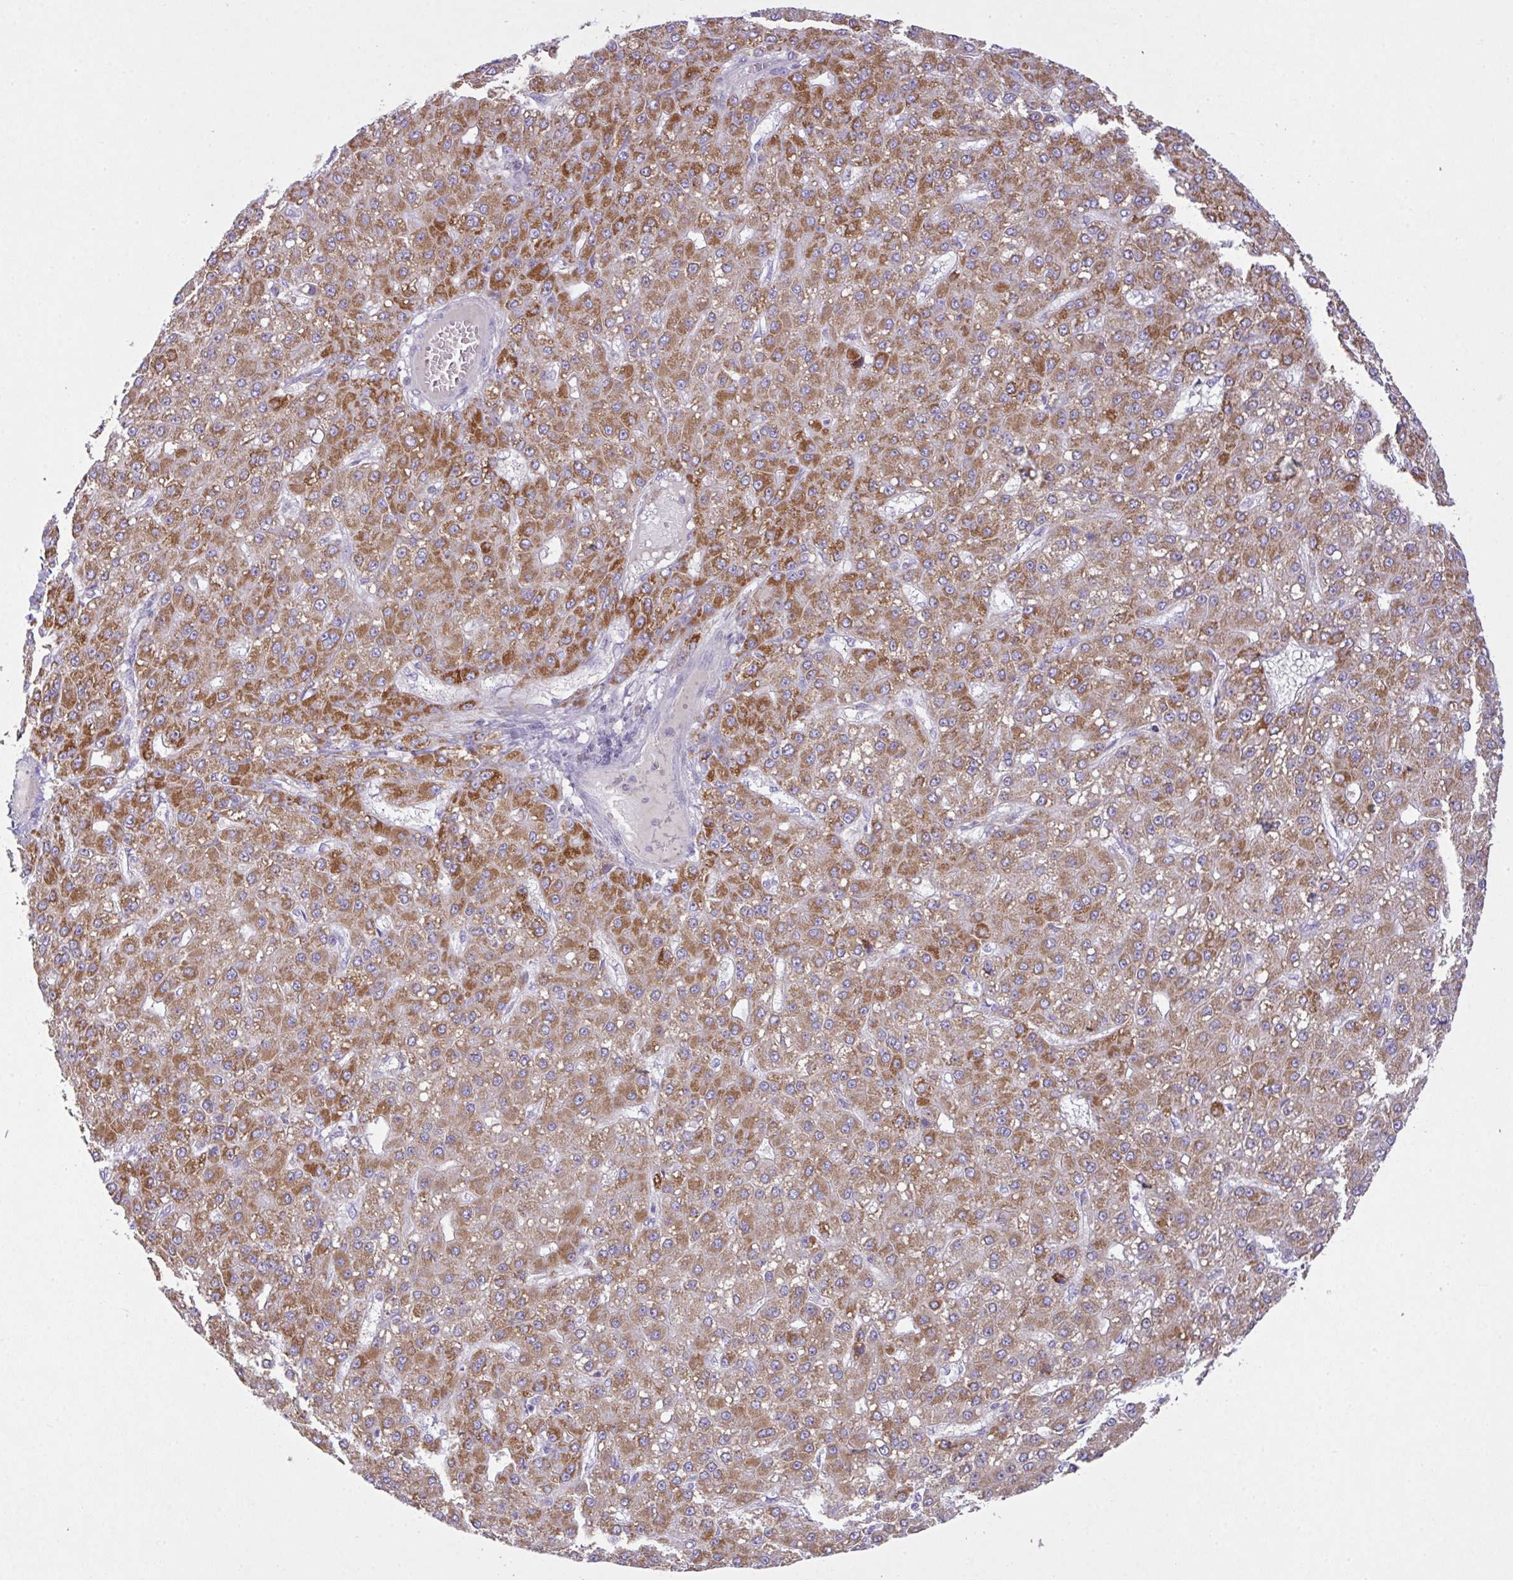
{"staining": {"intensity": "moderate", "quantity": ">75%", "location": "cytoplasmic/membranous"}, "tissue": "liver cancer", "cell_type": "Tumor cells", "image_type": "cancer", "snomed": [{"axis": "morphology", "description": "Carcinoma, Hepatocellular, NOS"}, {"axis": "topography", "description": "Liver"}], "caption": "A photomicrograph showing moderate cytoplasmic/membranous staining in approximately >75% of tumor cells in hepatocellular carcinoma (liver), as visualized by brown immunohistochemical staining.", "gene": "CHDH", "patient": {"sex": "male", "age": 67}}